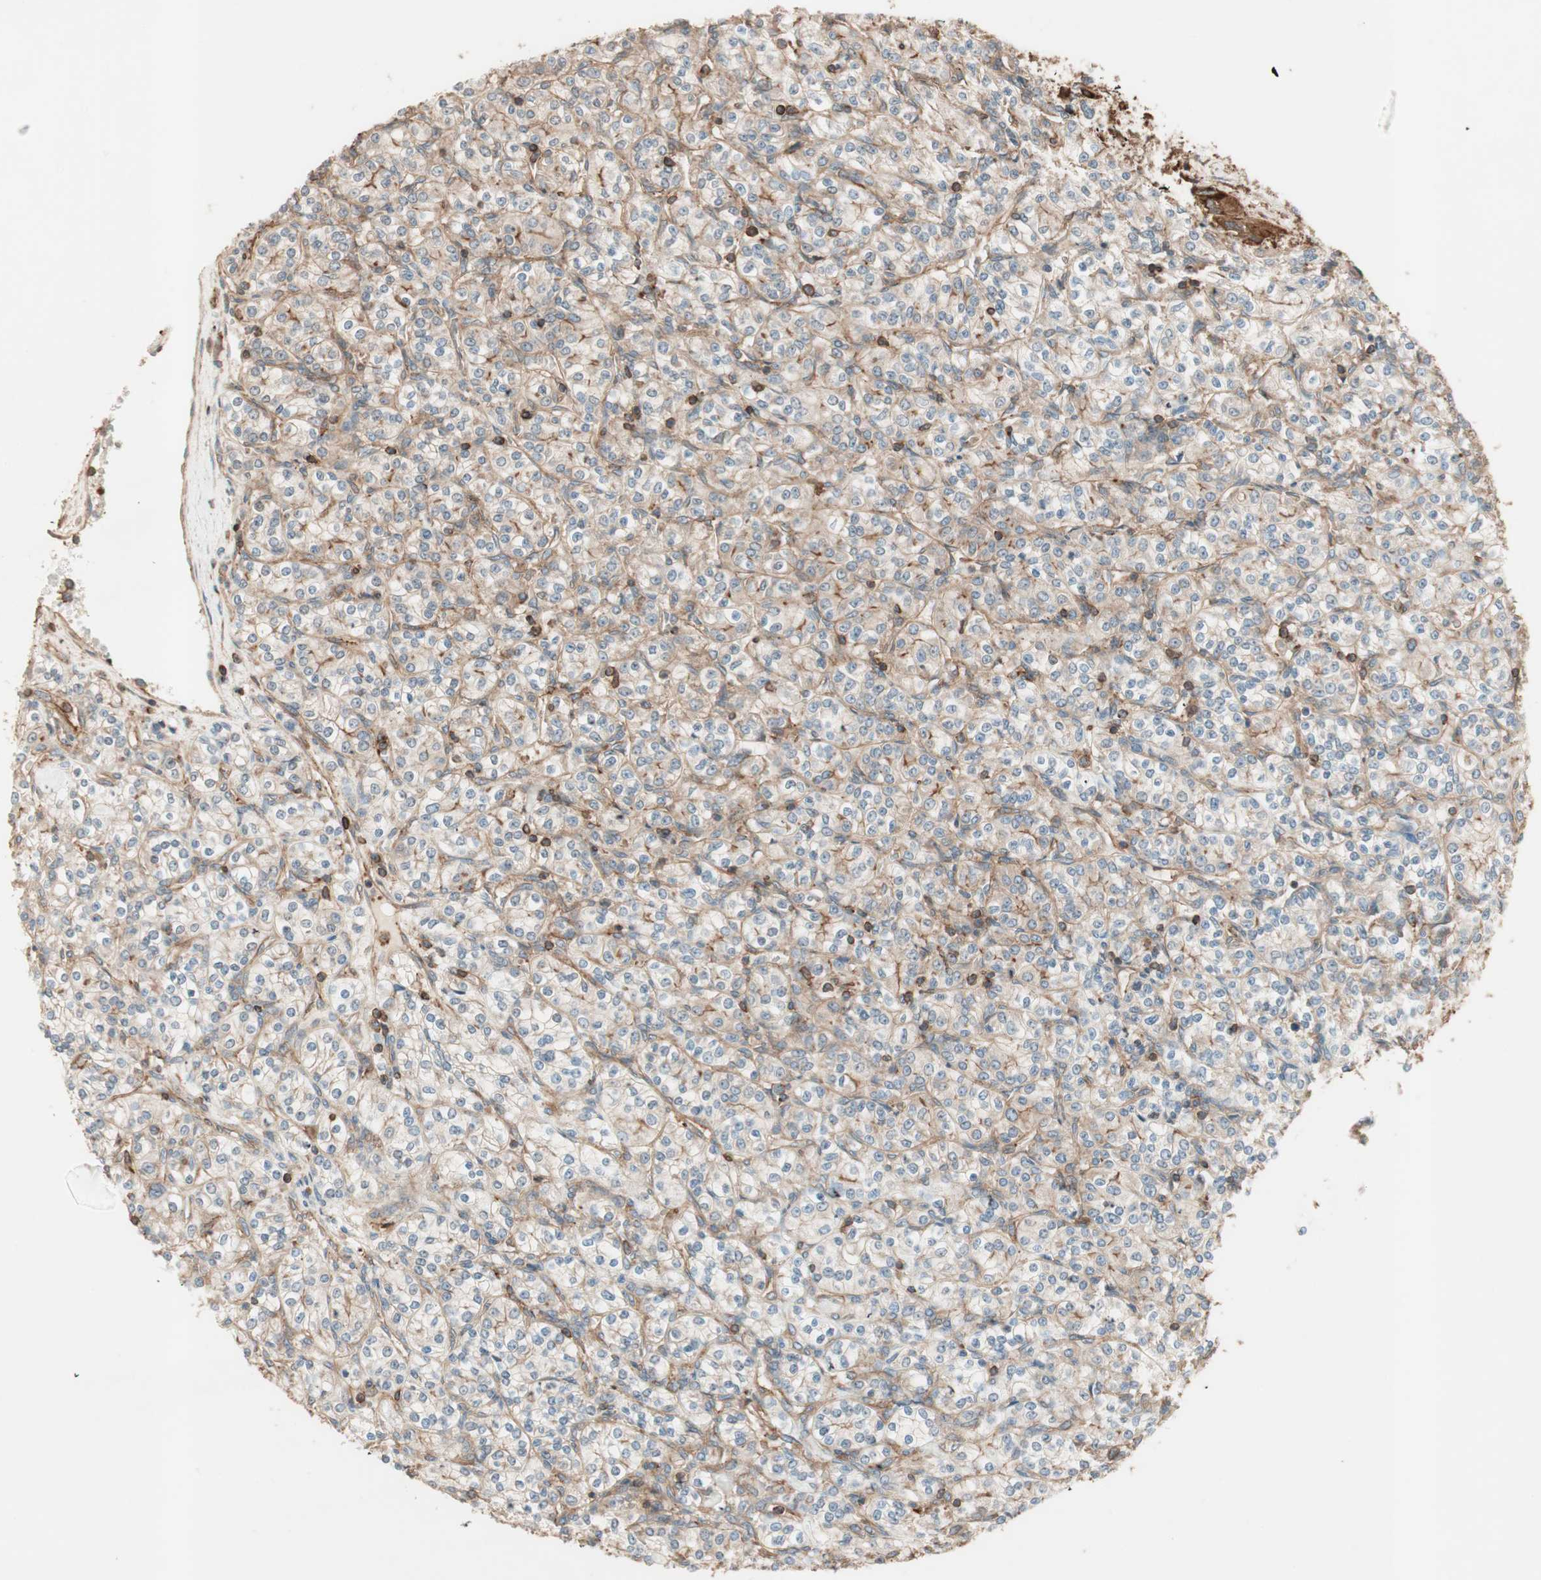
{"staining": {"intensity": "weak", "quantity": "<25%", "location": "cytoplasmic/membranous"}, "tissue": "renal cancer", "cell_type": "Tumor cells", "image_type": "cancer", "snomed": [{"axis": "morphology", "description": "Adenocarcinoma, NOS"}, {"axis": "topography", "description": "Kidney"}], "caption": "IHC of human renal adenocarcinoma reveals no positivity in tumor cells.", "gene": "TCP11L1", "patient": {"sex": "male", "age": 77}}